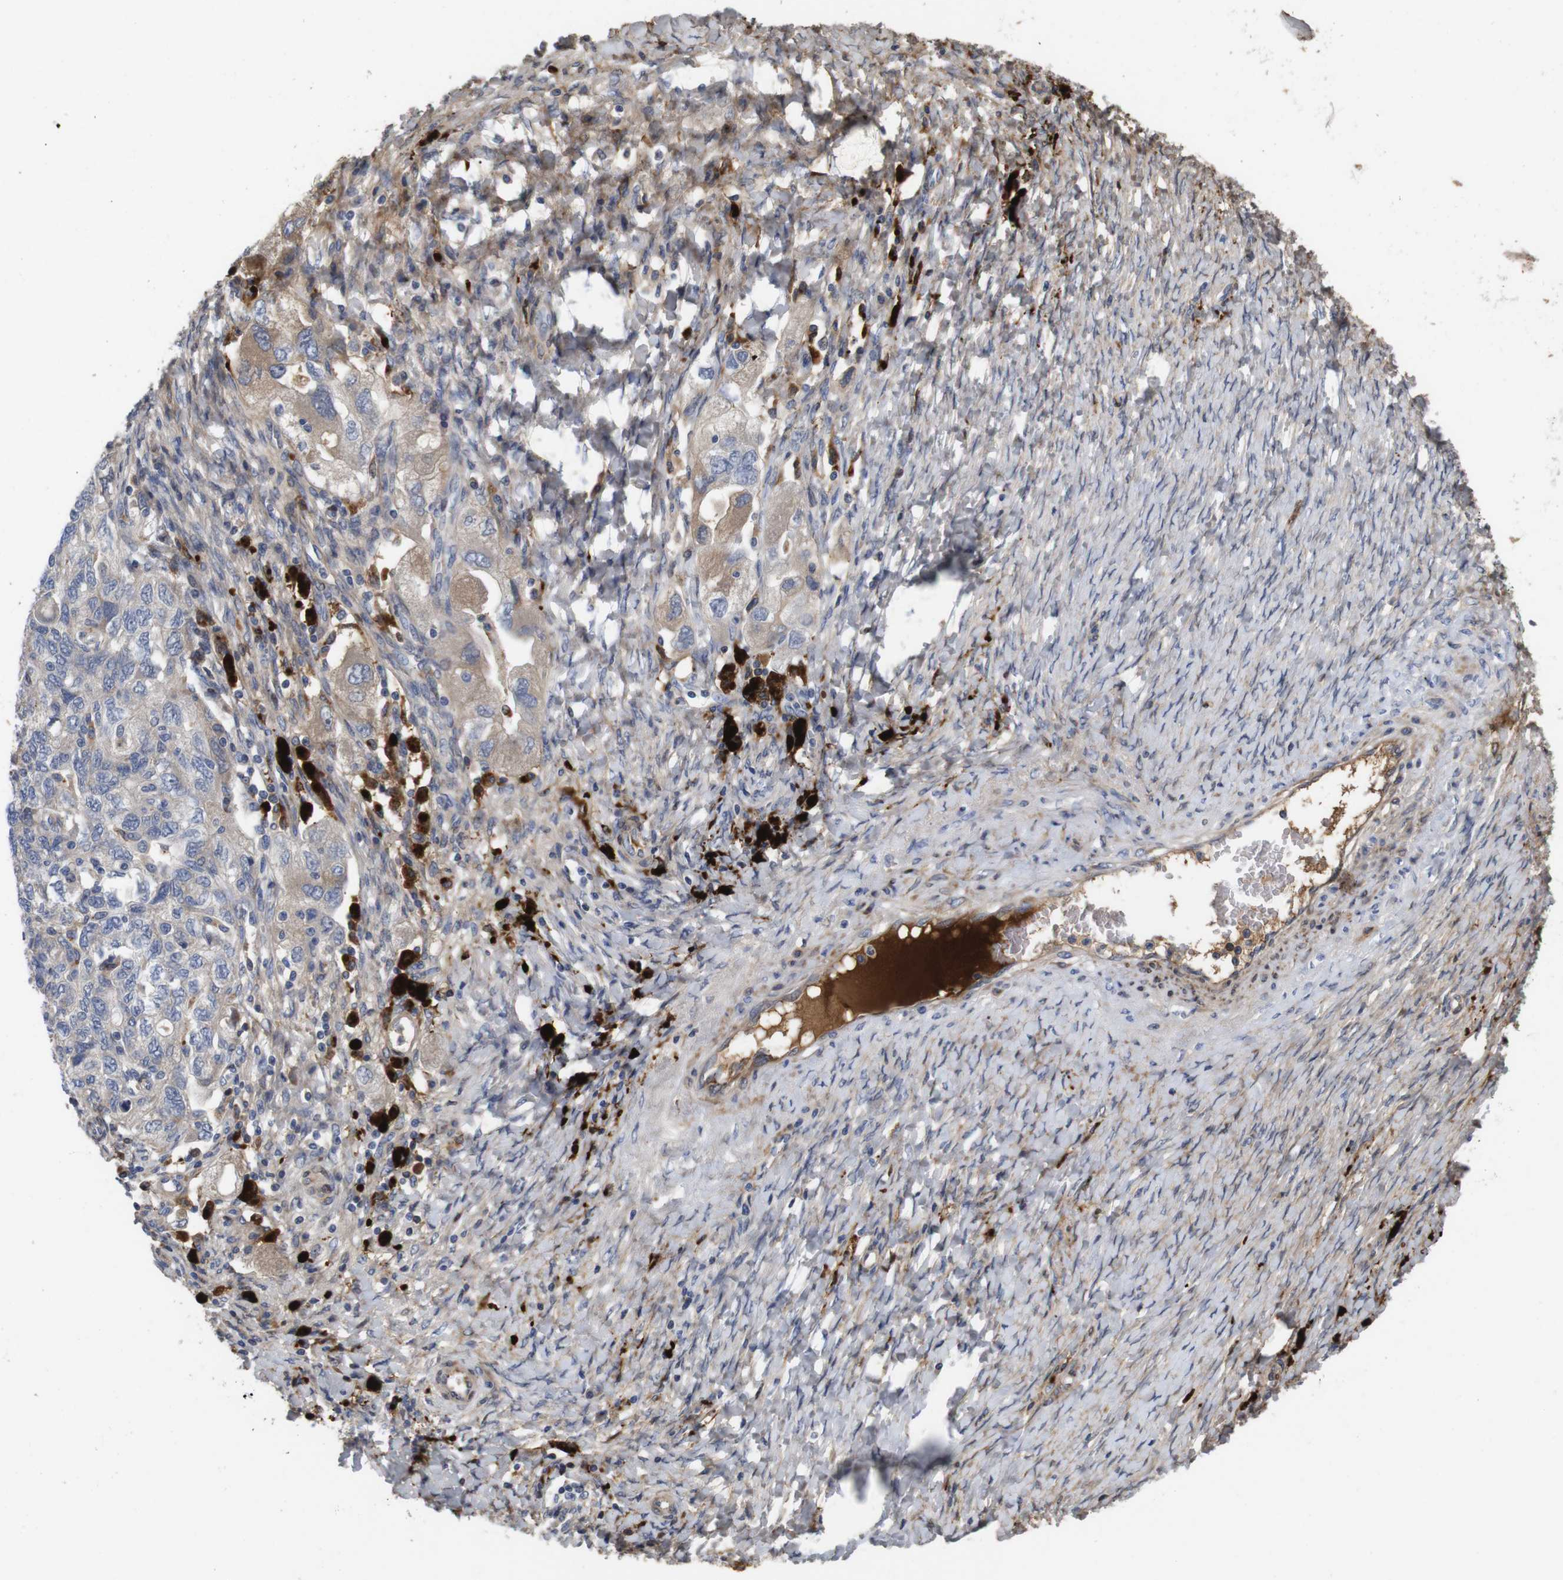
{"staining": {"intensity": "weak", "quantity": "<25%", "location": "cytoplasmic/membranous"}, "tissue": "ovarian cancer", "cell_type": "Tumor cells", "image_type": "cancer", "snomed": [{"axis": "morphology", "description": "Carcinoma, NOS"}, {"axis": "morphology", "description": "Cystadenocarcinoma, serous, NOS"}, {"axis": "topography", "description": "Ovary"}], "caption": "Tumor cells show no significant protein staining in ovarian cancer (carcinoma).", "gene": "SPRY3", "patient": {"sex": "female", "age": 69}}